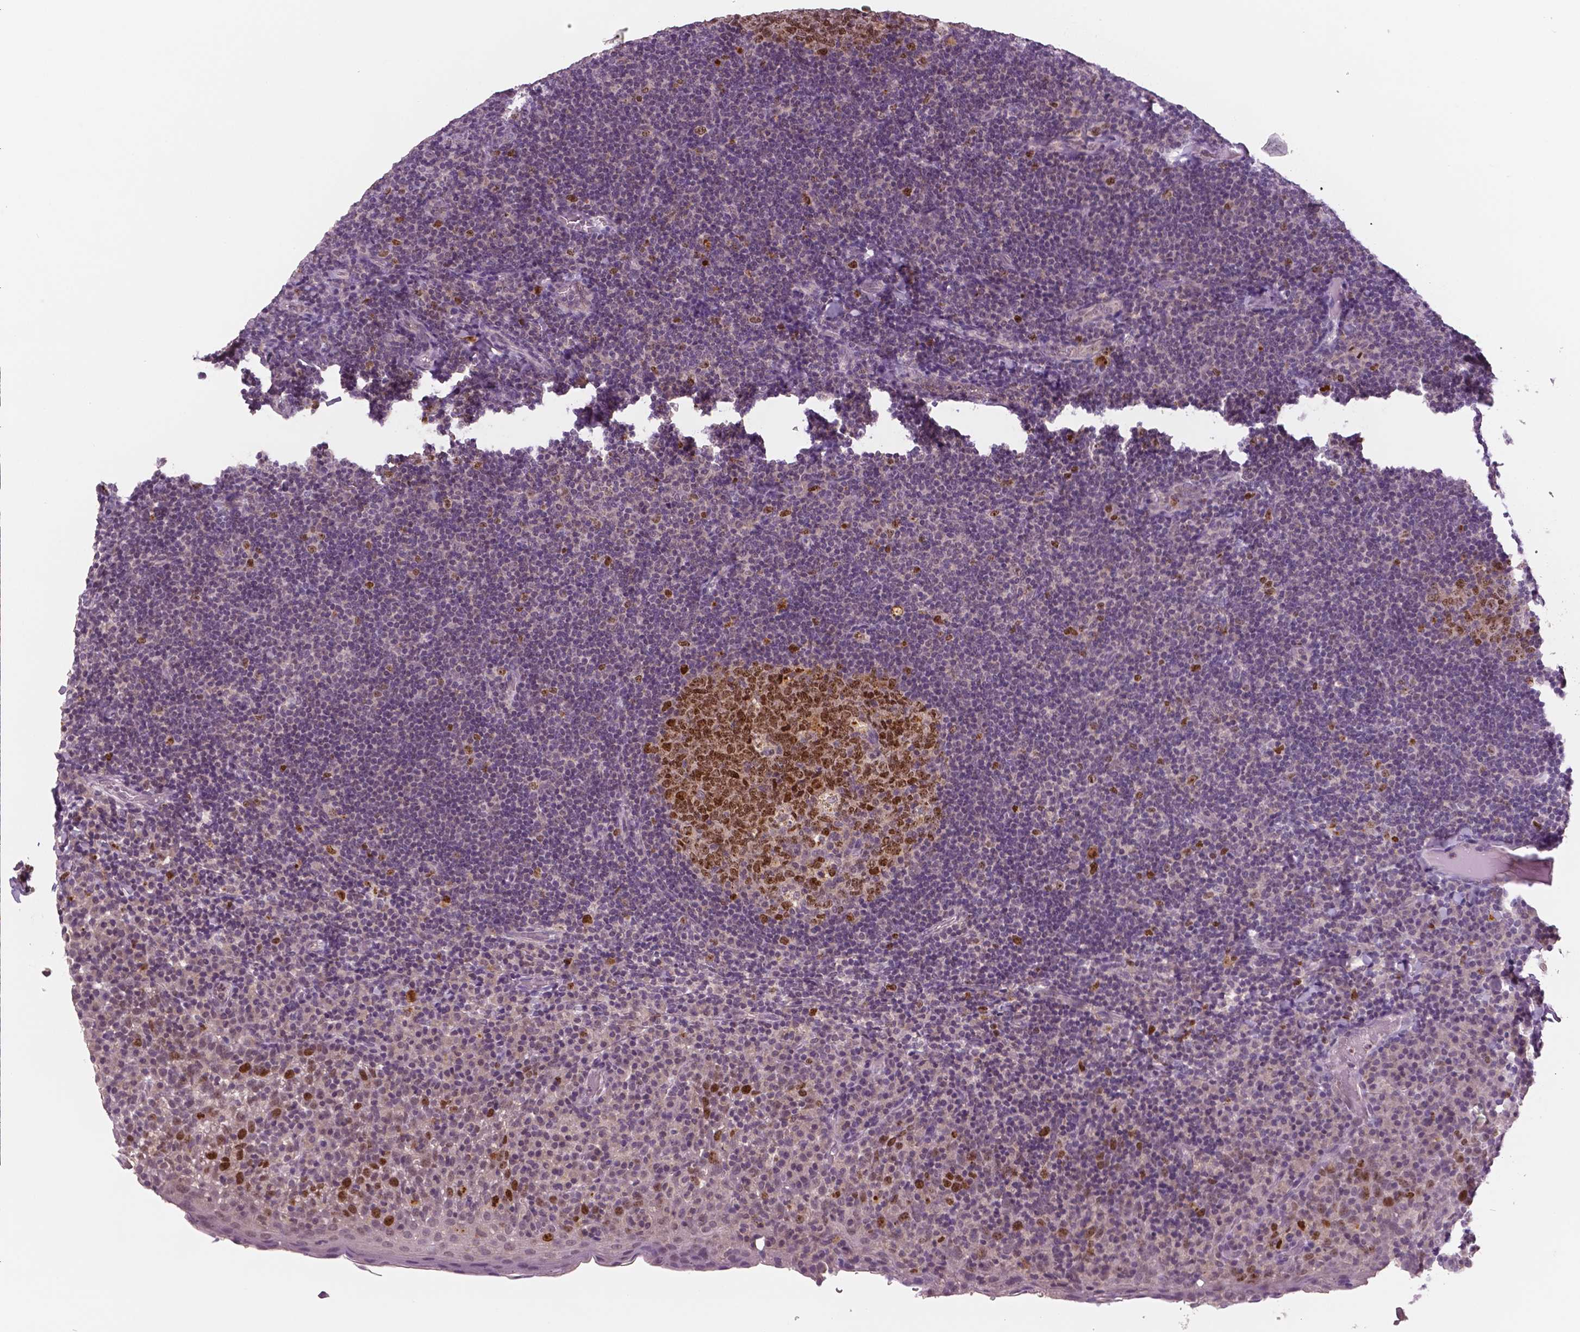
{"staining": {"intensity": "strong", "quantity": "25%-75%", "location": "nuclear"}, "tissue": "tonsil", "cell_type": "Germinal center cells", "image_type": "normal", "snomed": [{"axis": "morphology", "description": "Normal tissue, NOS"}, {"axis": "topography", "description": "Tonsil"}], "caption": "An immunohistochemistry (IHC) histopathology image of normal tissue is shown. Protein staining in brown labels strong nuclear positivity in tonsil within germinal center cells.", "gene": "MKI67", "patient": {"sex": "male", "age": 17}}